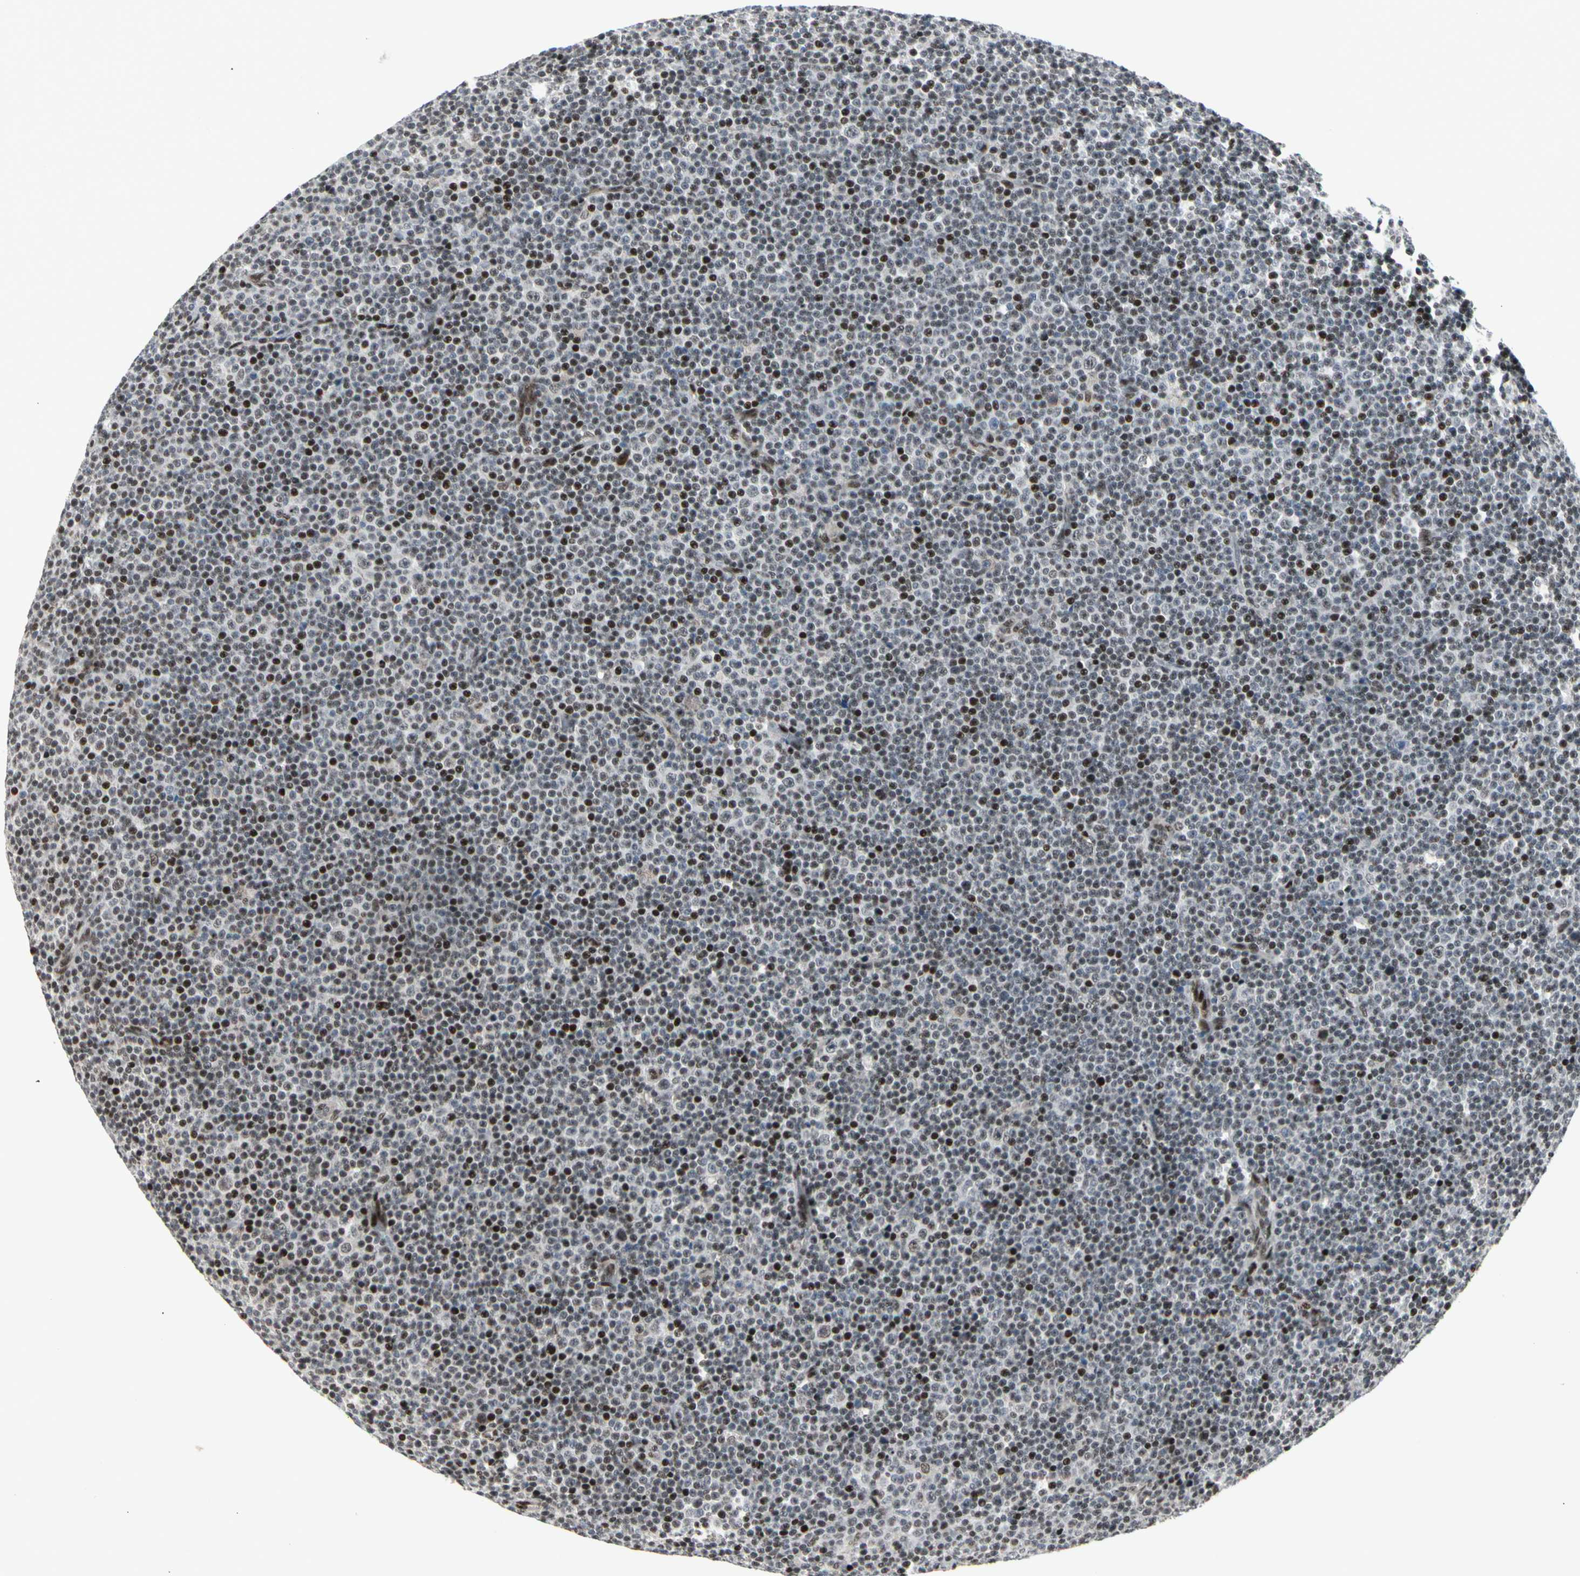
{"staining": {"intensity": "strong", "quantity": "<25%", "location": "nuclear"}, "tissue": "lymphoma", "cell_type": "Tumor cells", "image_type": "cancer", "snomed": [{"axis": "morphology", "description": "Malignant lymphoma, non-Hodgkin's type, Low grade"}, {"axis": "topography", "description": "Lymph node"}], "caption": "Low-grade malignant lymphoma, non-Hodgkin's type stained for a protein reveals strong nuclear positivity in tumor cells.", "gene": "FOXJ2", "patient": {"sex": "female", "age": 67}}